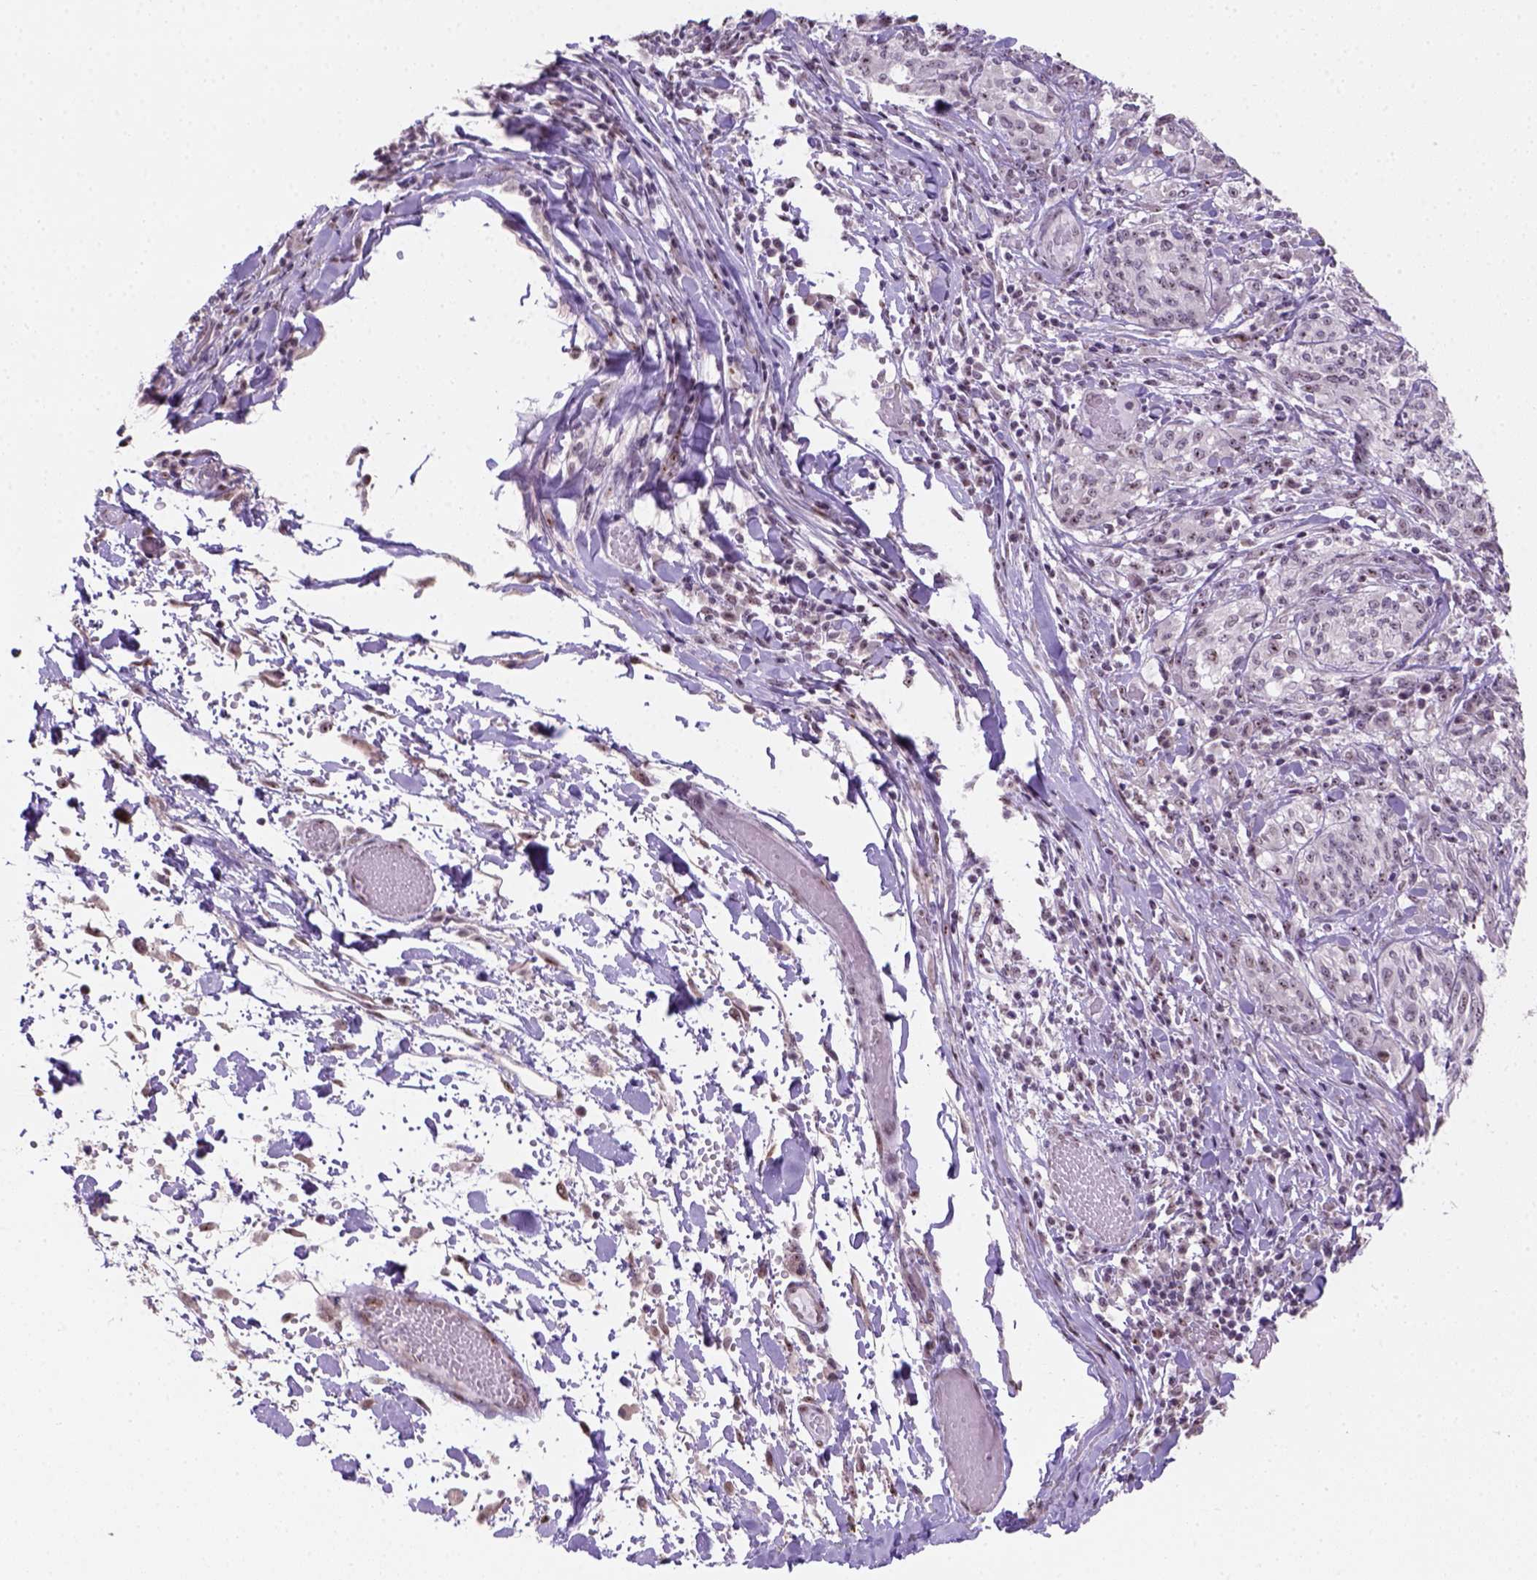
{"staining": {"intensity": "moderate", "quantity": "<25%", "location": "nuclear"}, "tissue": "melanoma", "cell_type": "Tumor cells", "image_type": "cancer", "snomed": [{"axis": "morphology", "description": "Malignant melanoma, NOS"}, {"axis": "topography", "description": "Skin"}], "caption": "Malignant melanoma stained with a protein marker exhibits moderate staining in tumor cells.", "gene": "DDX50", "patient": {"sex": "female", "age": 91}}